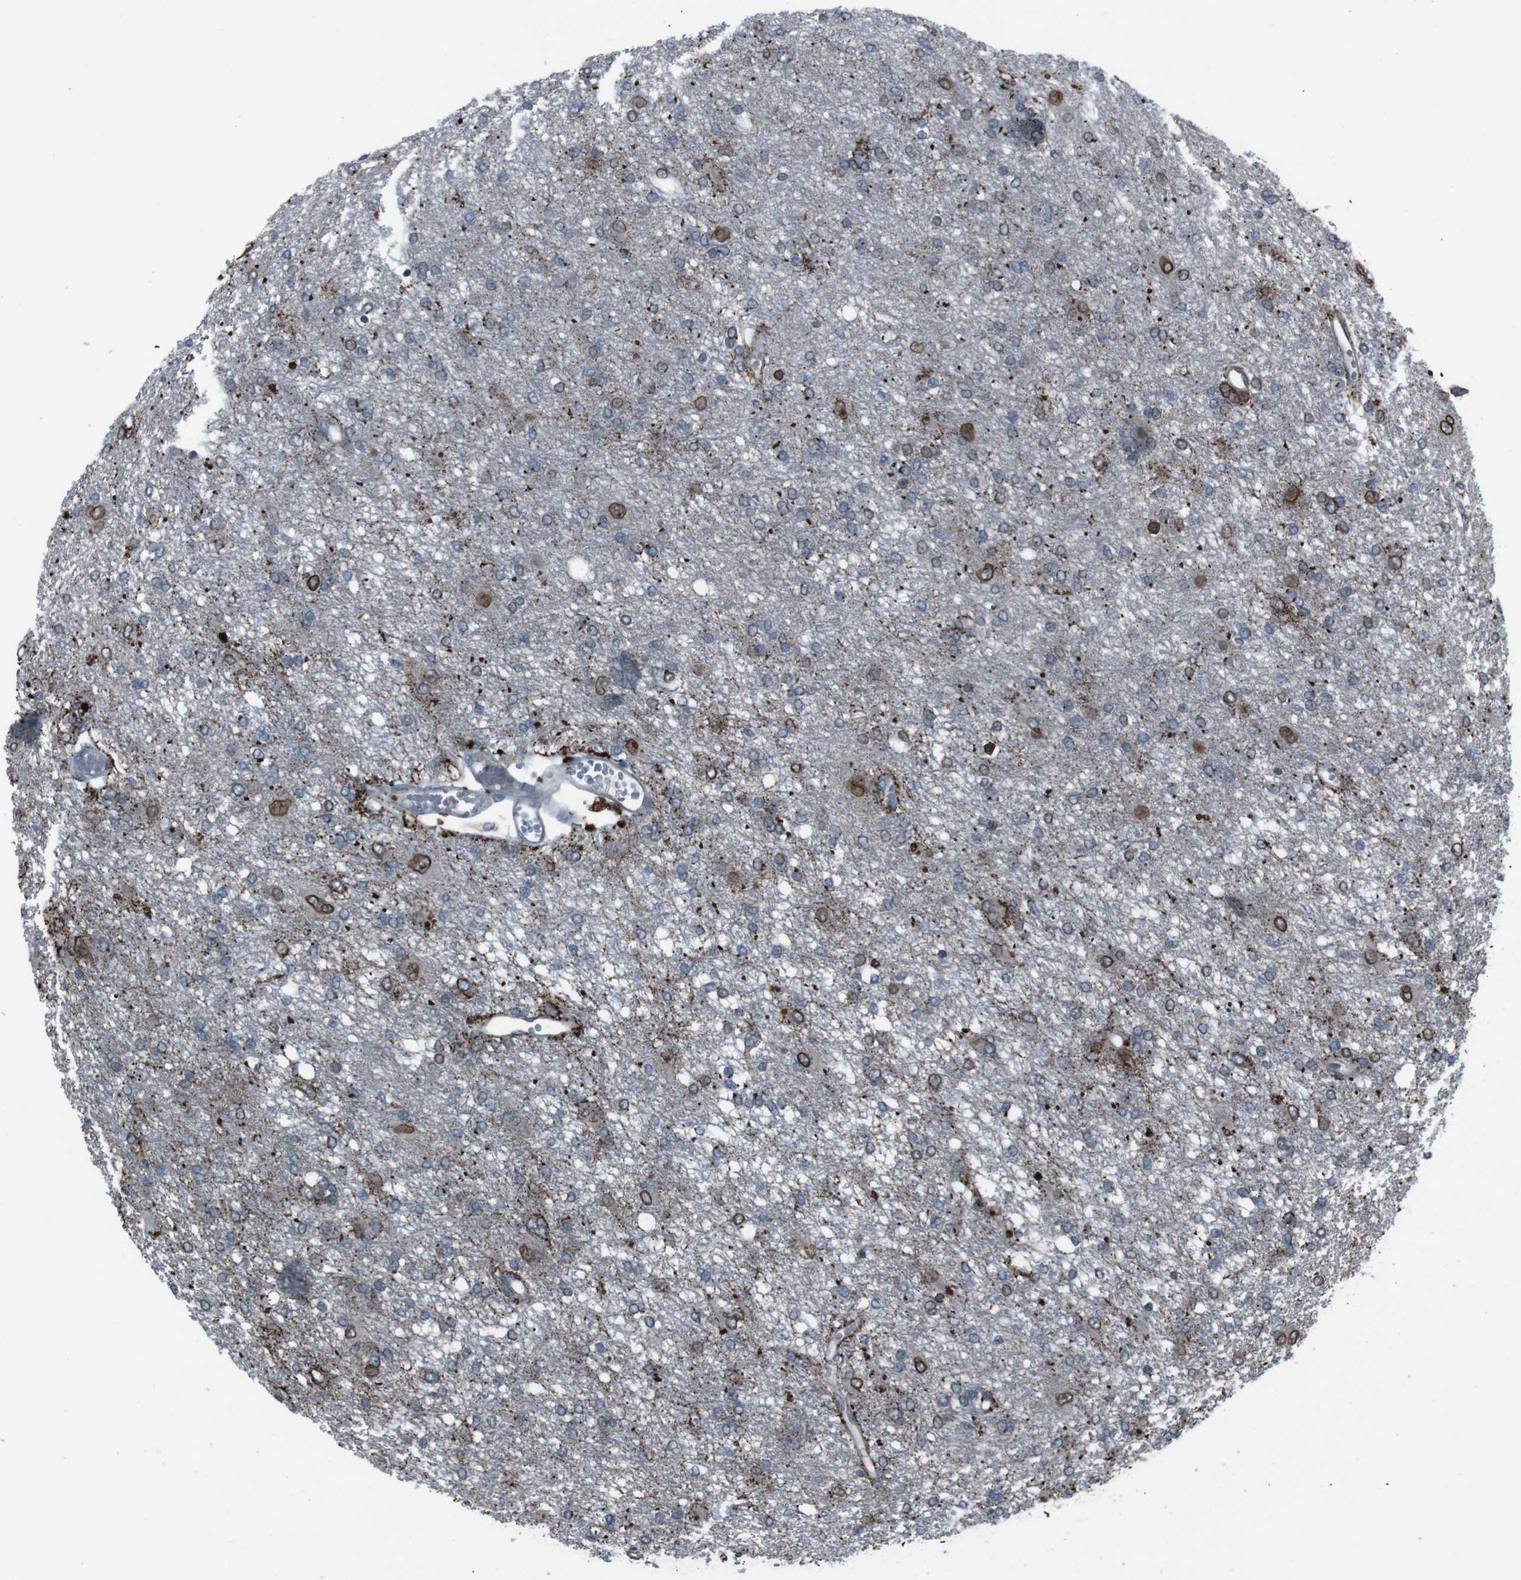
{"staining": {"intensity": "strong", "quantity": "25%-75%", "location": "cytoplasmic/membranous,nuclear"}, "tissue": "glioma", "cell_type": "Tumor cells", "image_type": "cancer", "snomed": [{"axis": "morphology", "description": "Glioma, malignant, High grade"}, {"axis": "topography", "description": "Brain"}], "caption": "High-magnification brightfield microscopy of glioma stained with DAB (brown) and counterstained with hematoxylin (blue). tumor cells exhibit strong cytoplasmic/membranous and nuclear expression is seen in about25%-75% of cells.", "gene": "EFNA5", "patient": {"sex": "female", "age": 59}}